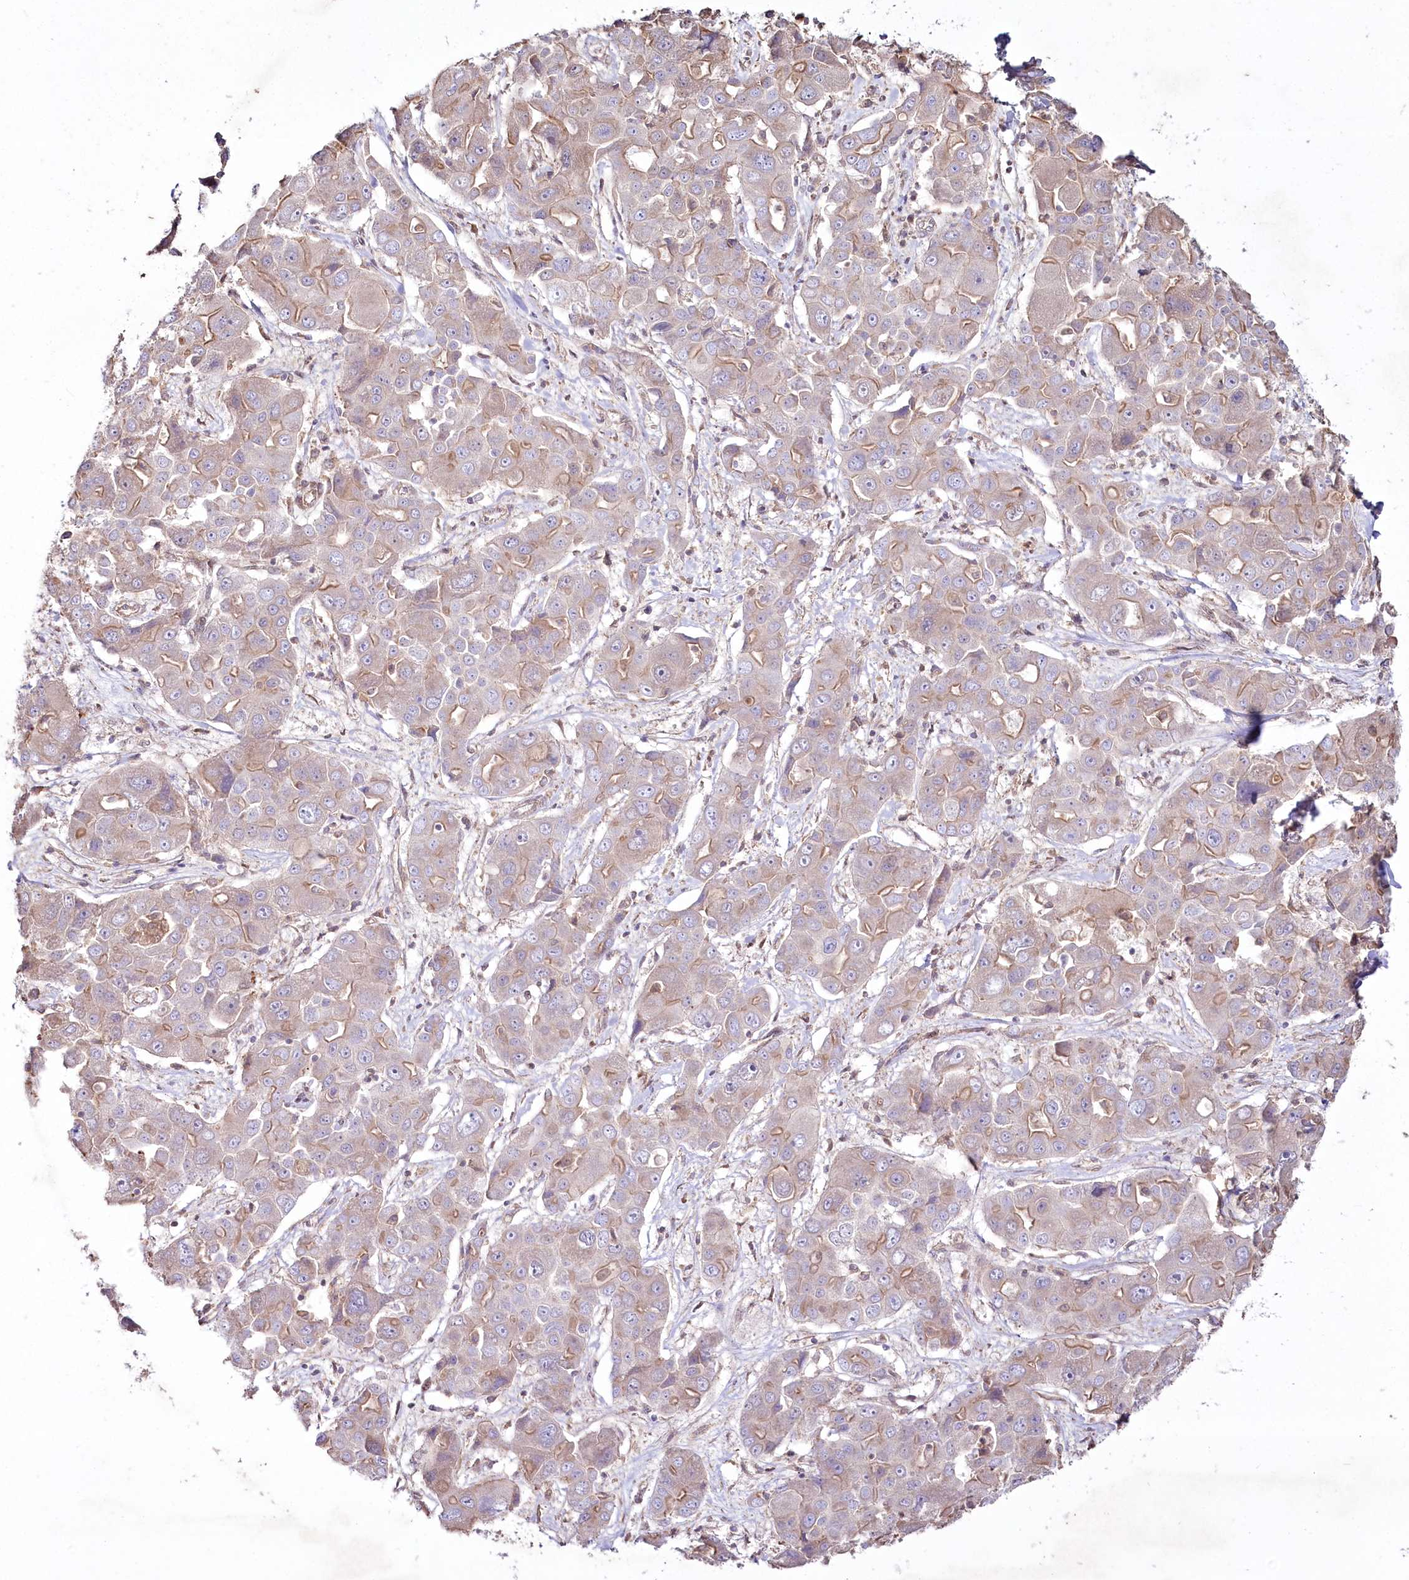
{"staining": {"intensity": "moderate", "quantity": "25%-75%", "location": "cytoplasmic/membranous"}, "tissue": "liver cancer", "cell_type": "Tumor cells", "image_type": "cancer", "snomed": [{"axis": "morphology", "description": "Cholangiocarcinoma"}, {"axis": "topography", "description": "Liver"}], "caption": "Immunohistochemical staining of human cholangiocarcinoma (liver) displays medium levels of moderate cytoplasmic/membranous staining in about 25%-75% of tumor cells.", "gene": "SH3TC1", "patient": {"sex": "male", "age": 67}}